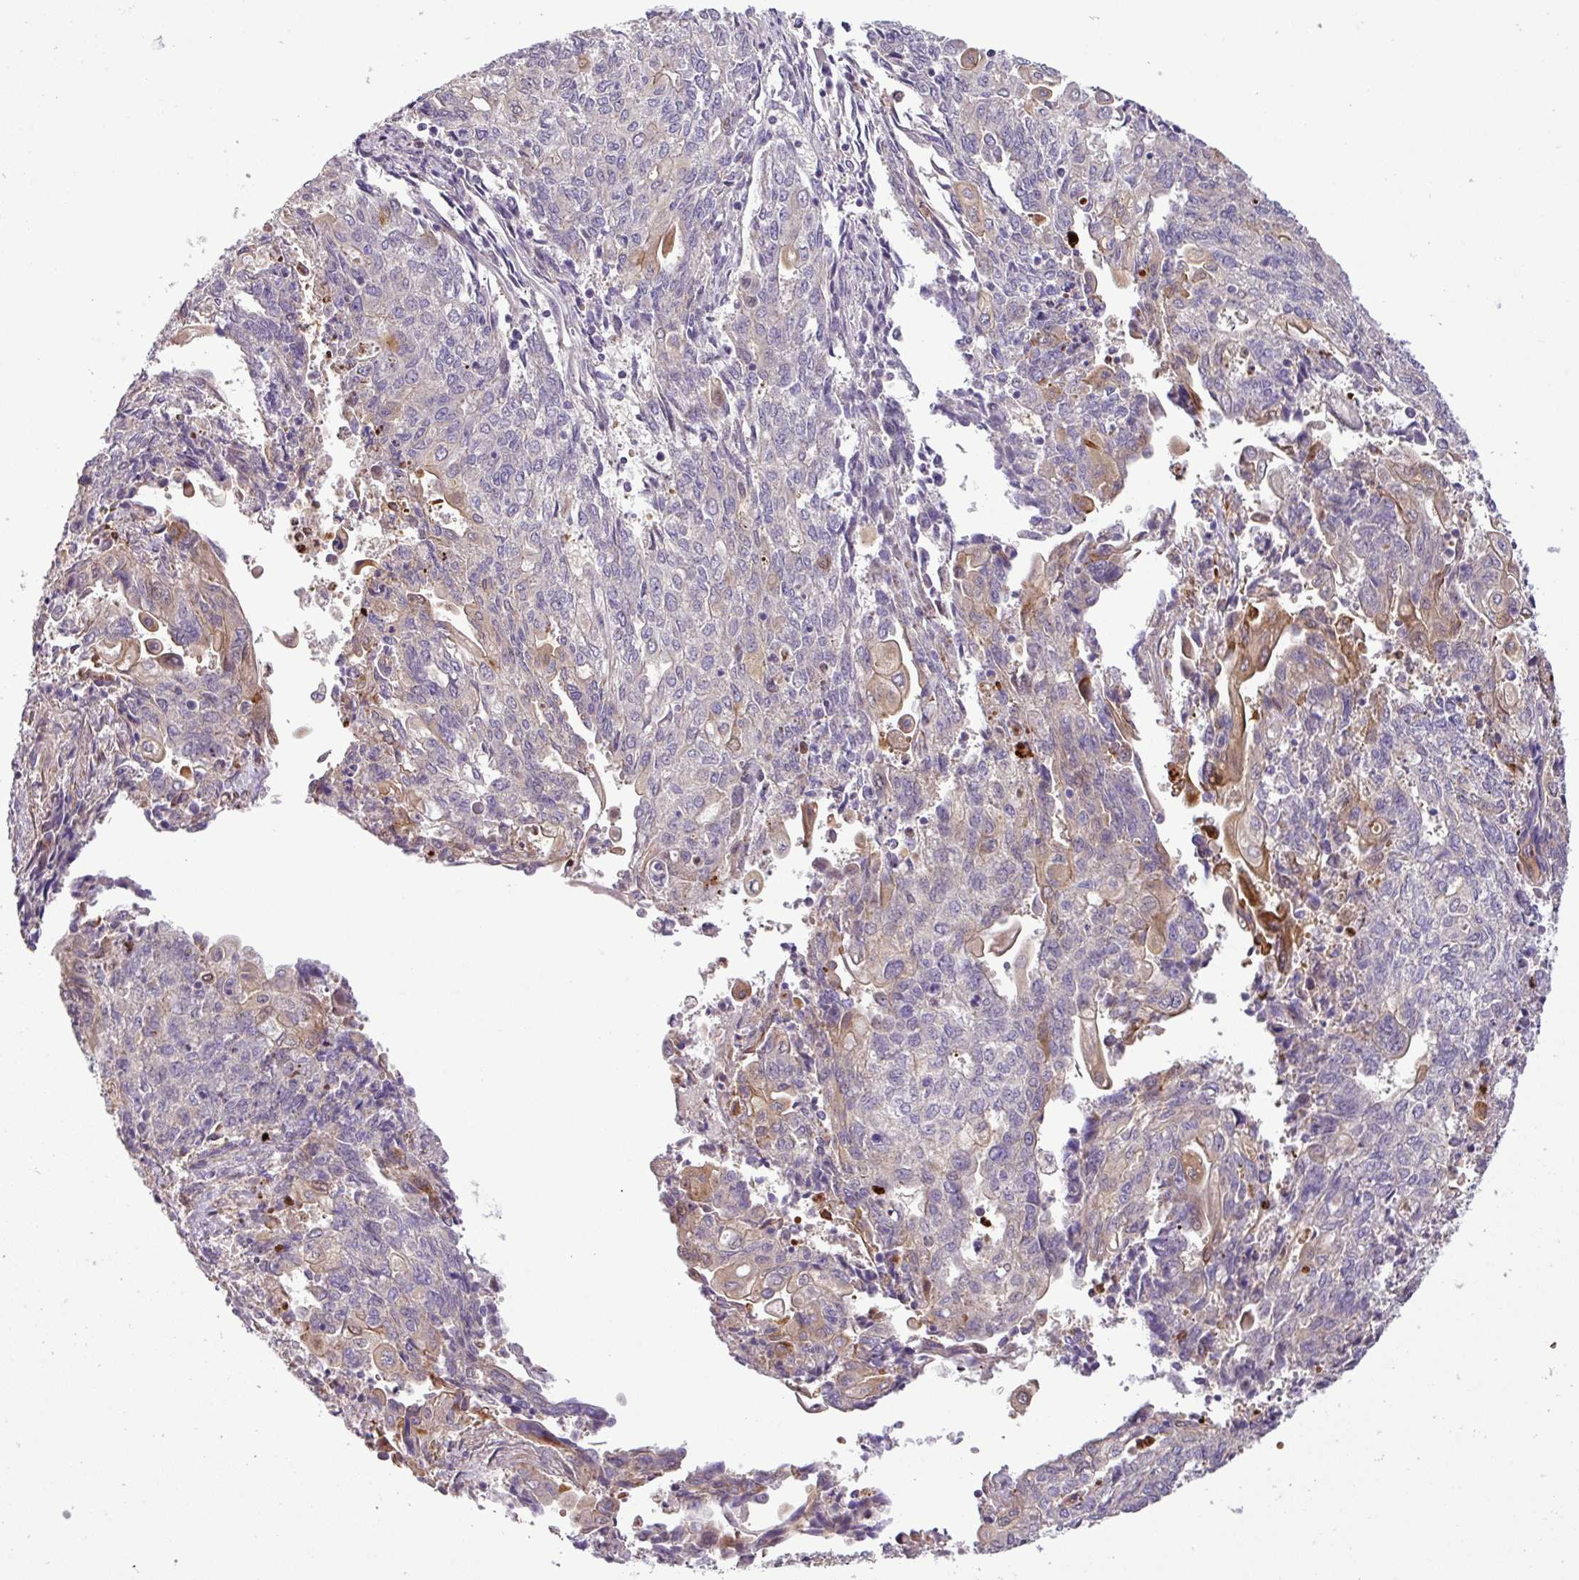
{"staining": {"intensity": "negative", "quantity": "none", "location": "none"}, "tissue": "endometrial cancer", "cell_type": "Tumor cells", "image_type": "cancer", "snomed": [{"axis": "morphology", "description": "Adenocarcinoma, NOS"}, {"axis": "topography", "description": "Endometrium"}], "caption": "This is an immunohistochemistry micrograph of human endometrial cancer. There is no staining in tumor cells.", "gene": "NBEAL2", "patient": {"sex": "female", "age": 54}}